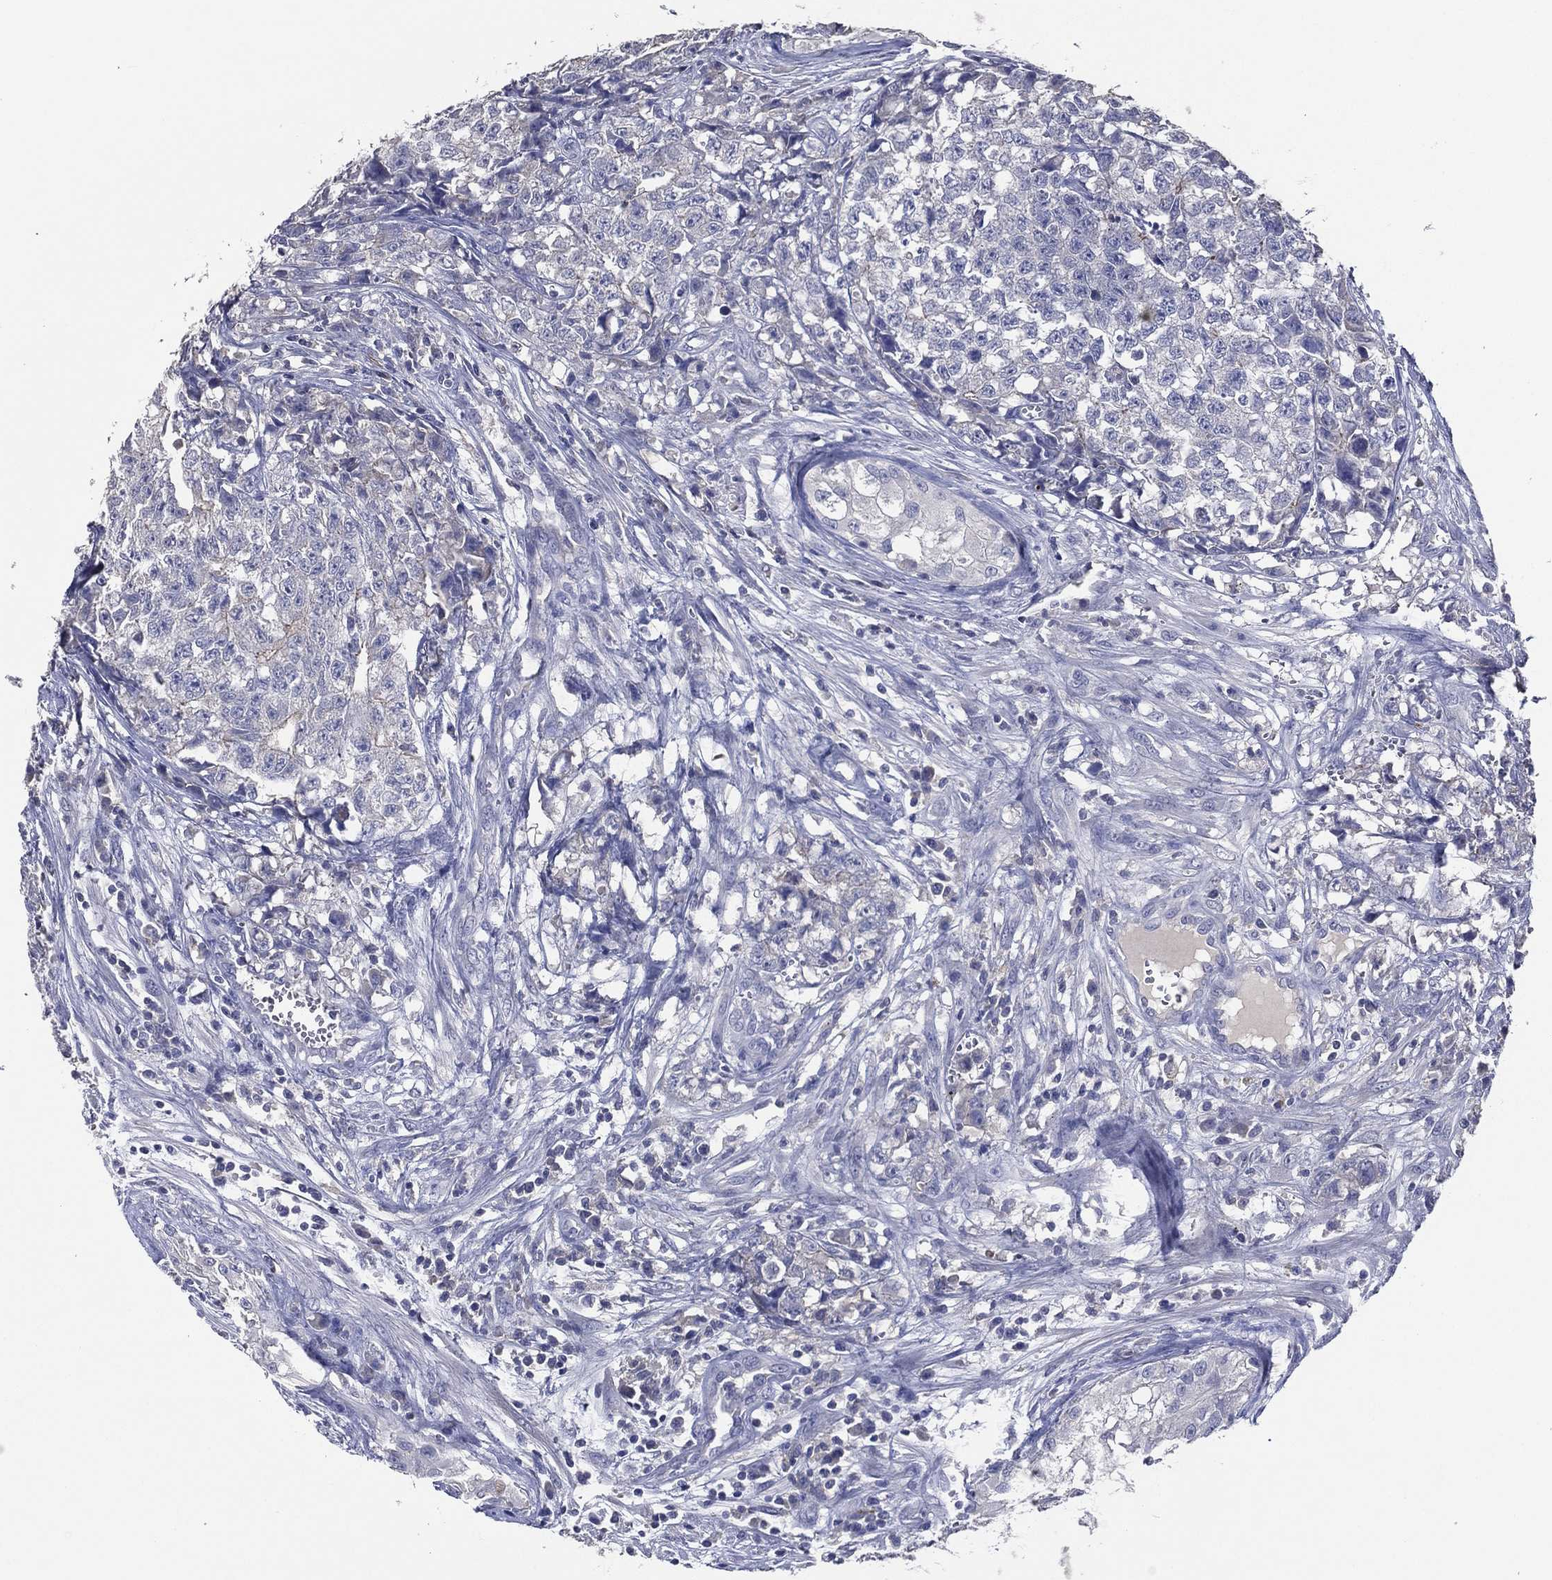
{"staining": {"intensity": "negative", "quantity": "none", "location": "none"}, "tissue": "testis cancer", "cell_type": "Tumor cells", "image_type": "cancer", "snomed": [{"axis": "morphology", "description": "Seminoma, NOS"}, {"axis": "morphology", "description": "Carcinoma, Embryonal, NOS"}, {"axis": "topography", "description": "Testis"}], "caption": "DAB (3,3'-diaminobenzidine) immunohistochemical staining of human testis cancer reveals no significant expression in tumor cells.", "gene": "TFAP2A", "patient": {"sex": "male", "age": 22}}